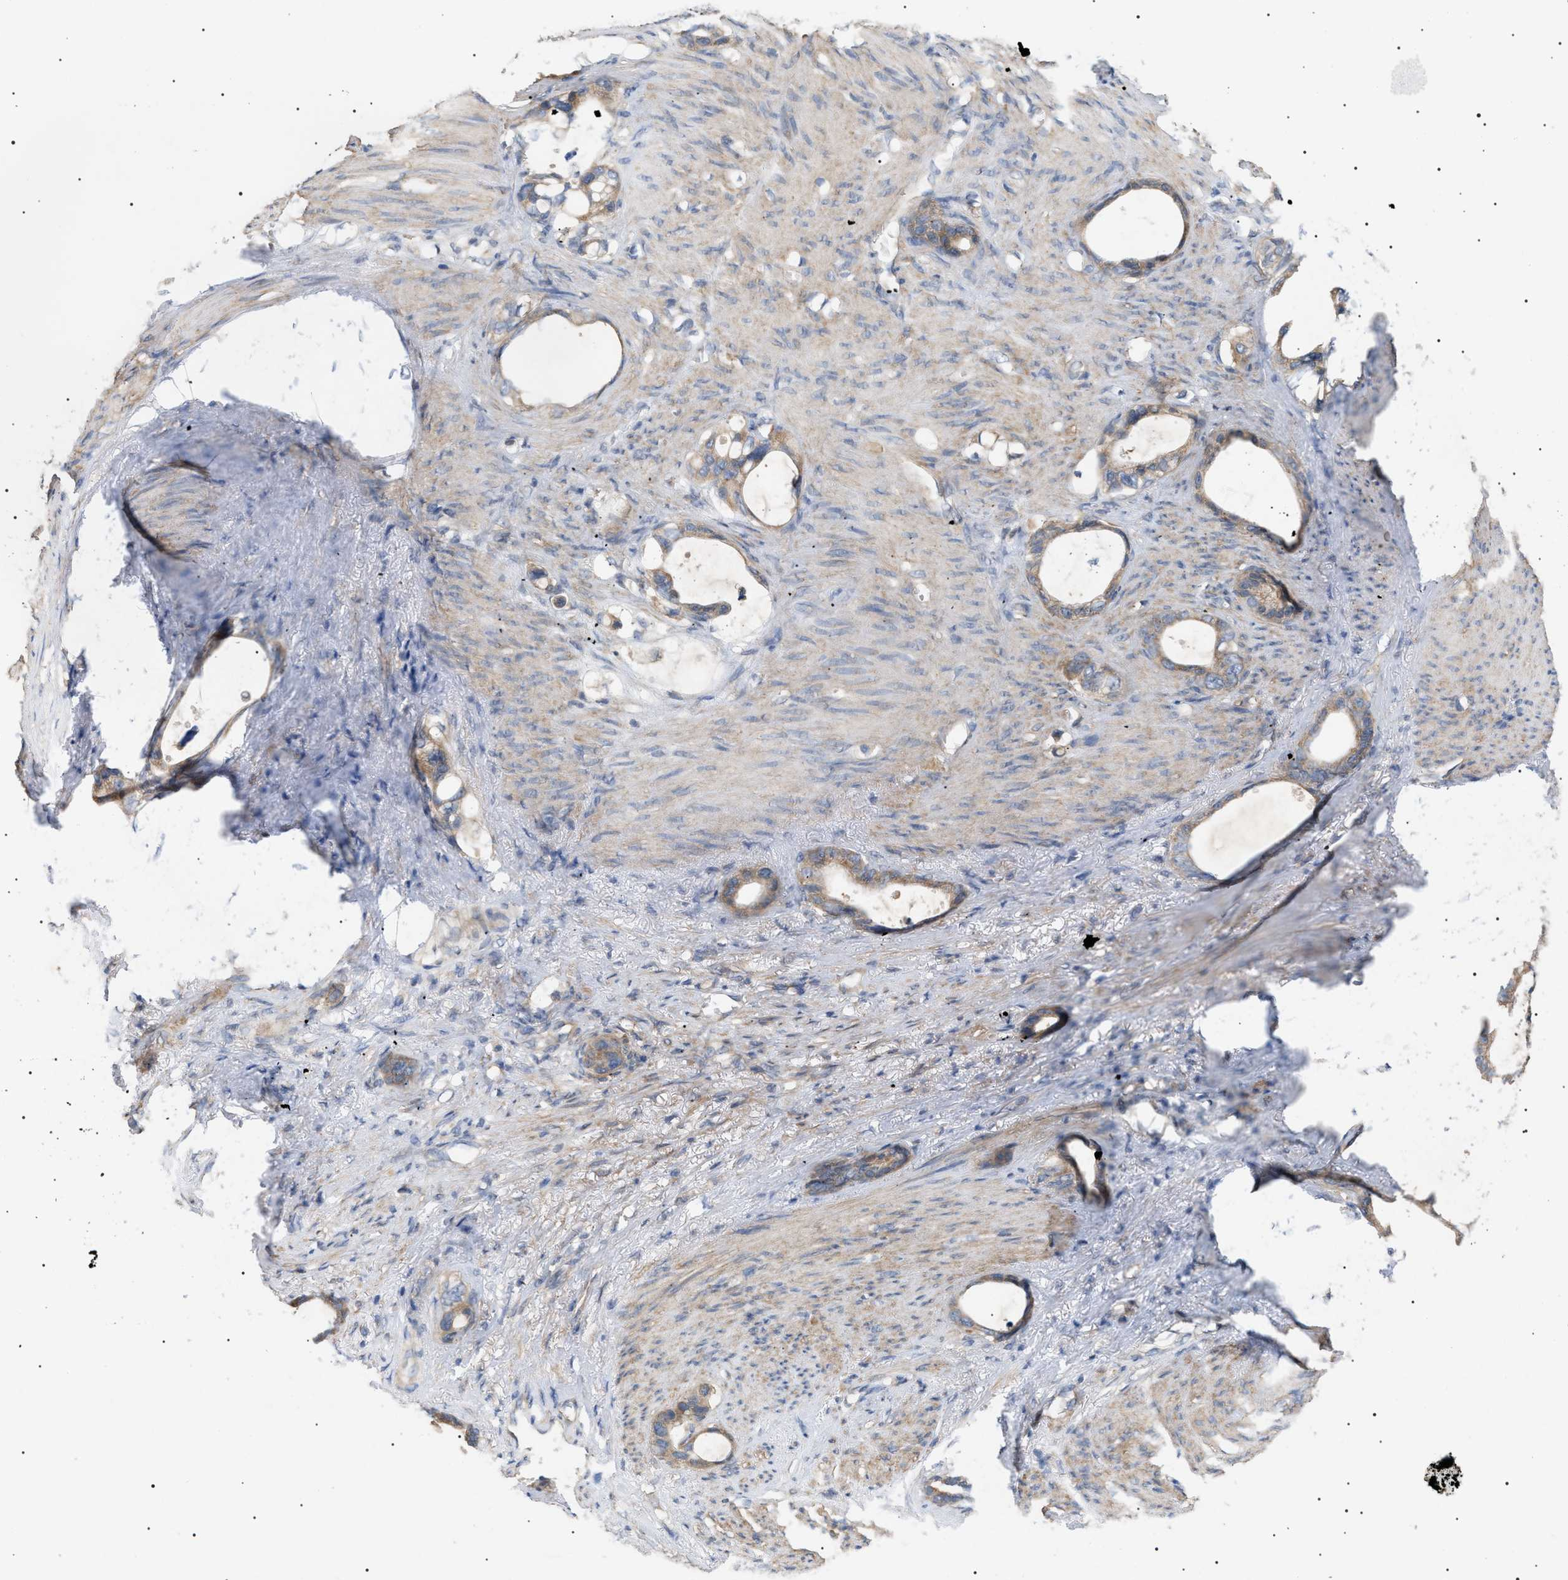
{"staining": {"intensity": "moderate", "quantity": "25%-75%", "location": "cytoplasmic/membranous"}, "tissue": "stomach cancer", "cell_type": "Tumor cells", "image_type": "cancer", "snomed": [{"axis": "morphology", "description": "Adenocarcinoma, NOS"}, {"axis": "topography", "description": "Stomach"}], "caption": "There is medium levels of moderate cytoplasmic/membranous expression in tumor cells of stomach adenocarcinoma, as demonstrated by immunohistochemical staining (brown color).", "gene": "IRS2", "patient": {"sex": "female", "age": 75}}